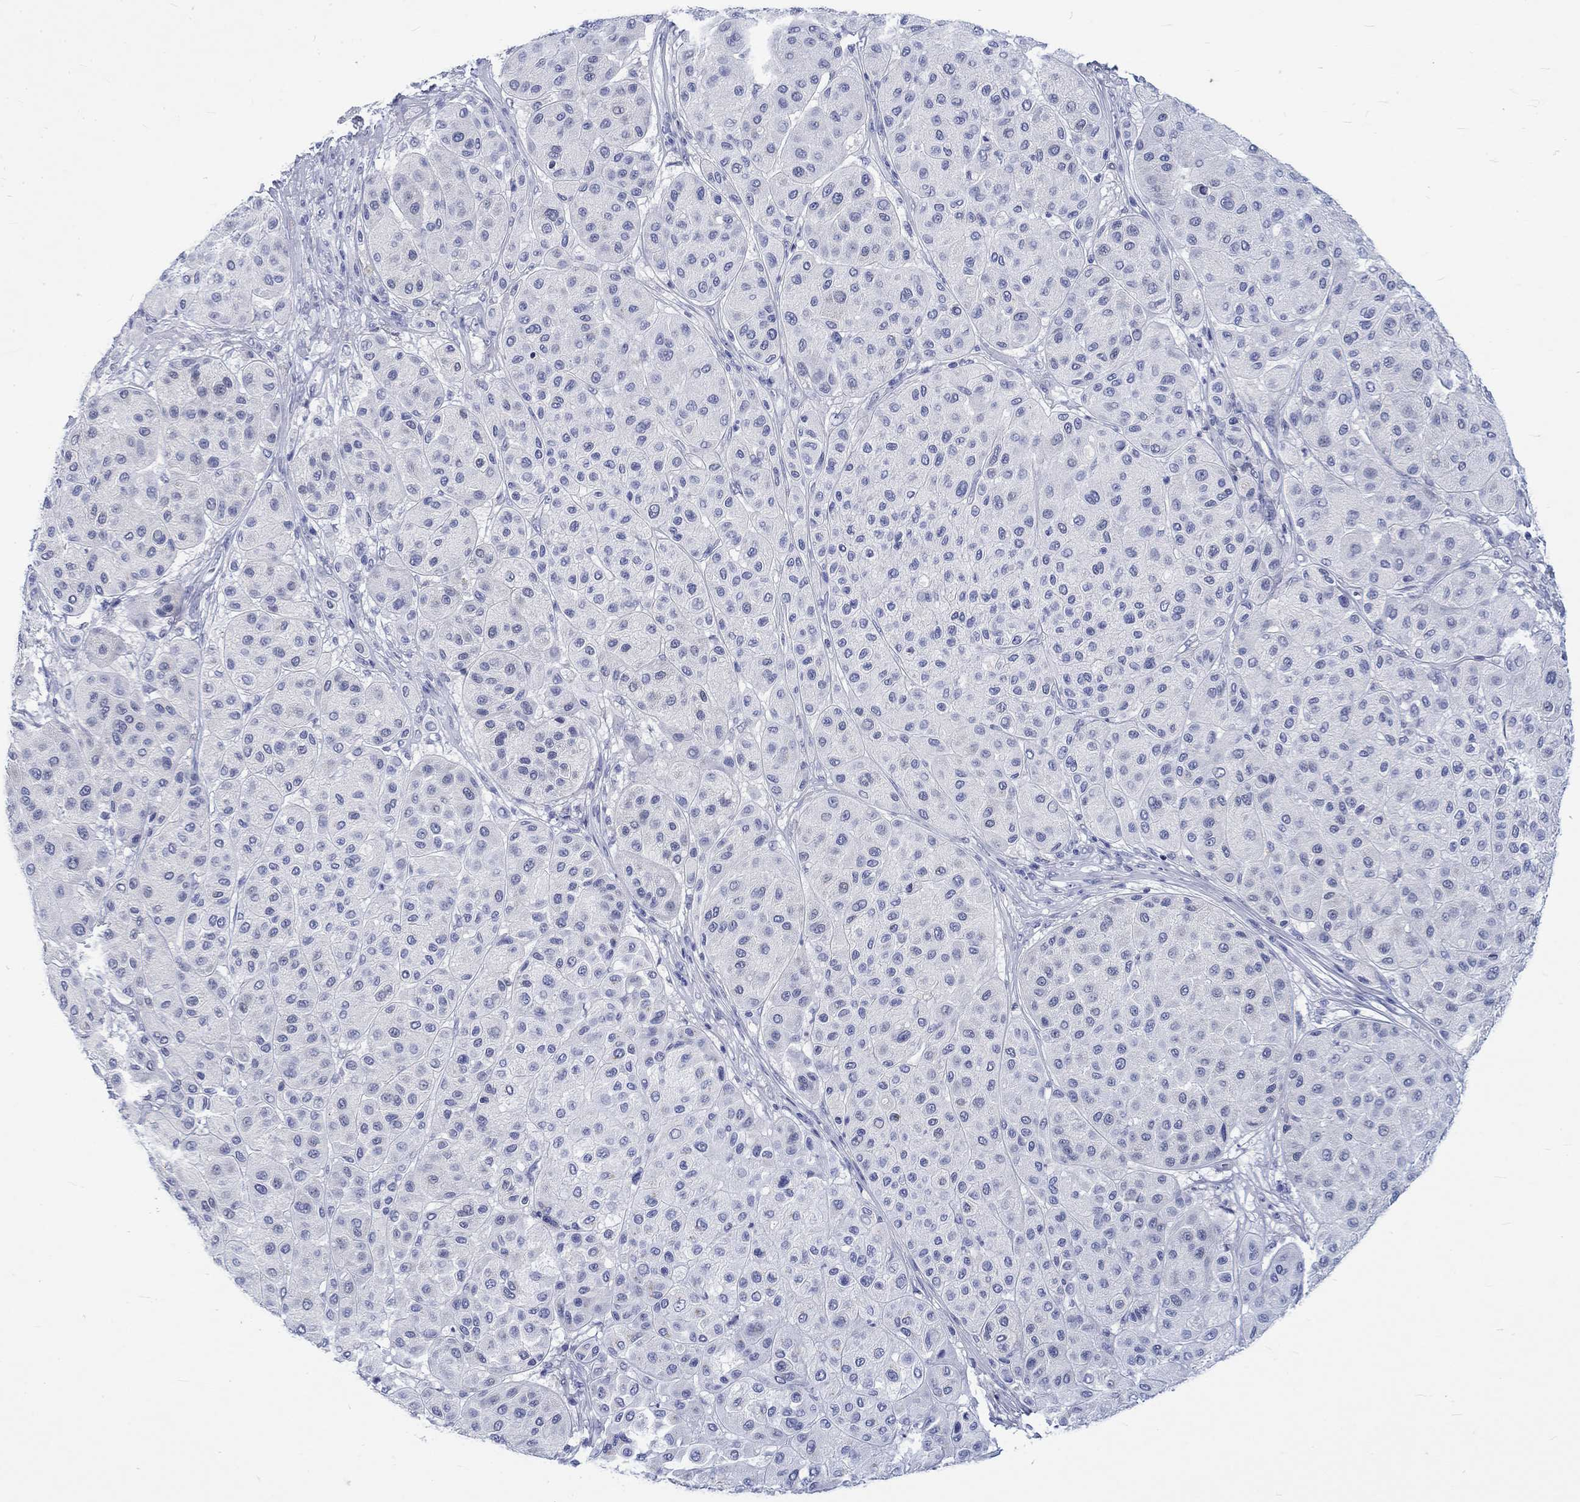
{"staining": {"intensity": "negative", "quantity": "none", "location": "none"}, "tissue": "melanoma", "cell_type": "Tumor cells", "image_type": "cancer", "snomed": [{"axis": "morphology", "description": "Malignant melanoma, Metastatic site"}, {"axis": "topography", "description": "Smooth muscle"}], "caption": "The immunohistochemistry (IHC) photomicrograph has no significant staining in tumor cells of melanoma tissue.", "gene": "KRT76", "patient": {"sex": "male", "age": 41}}